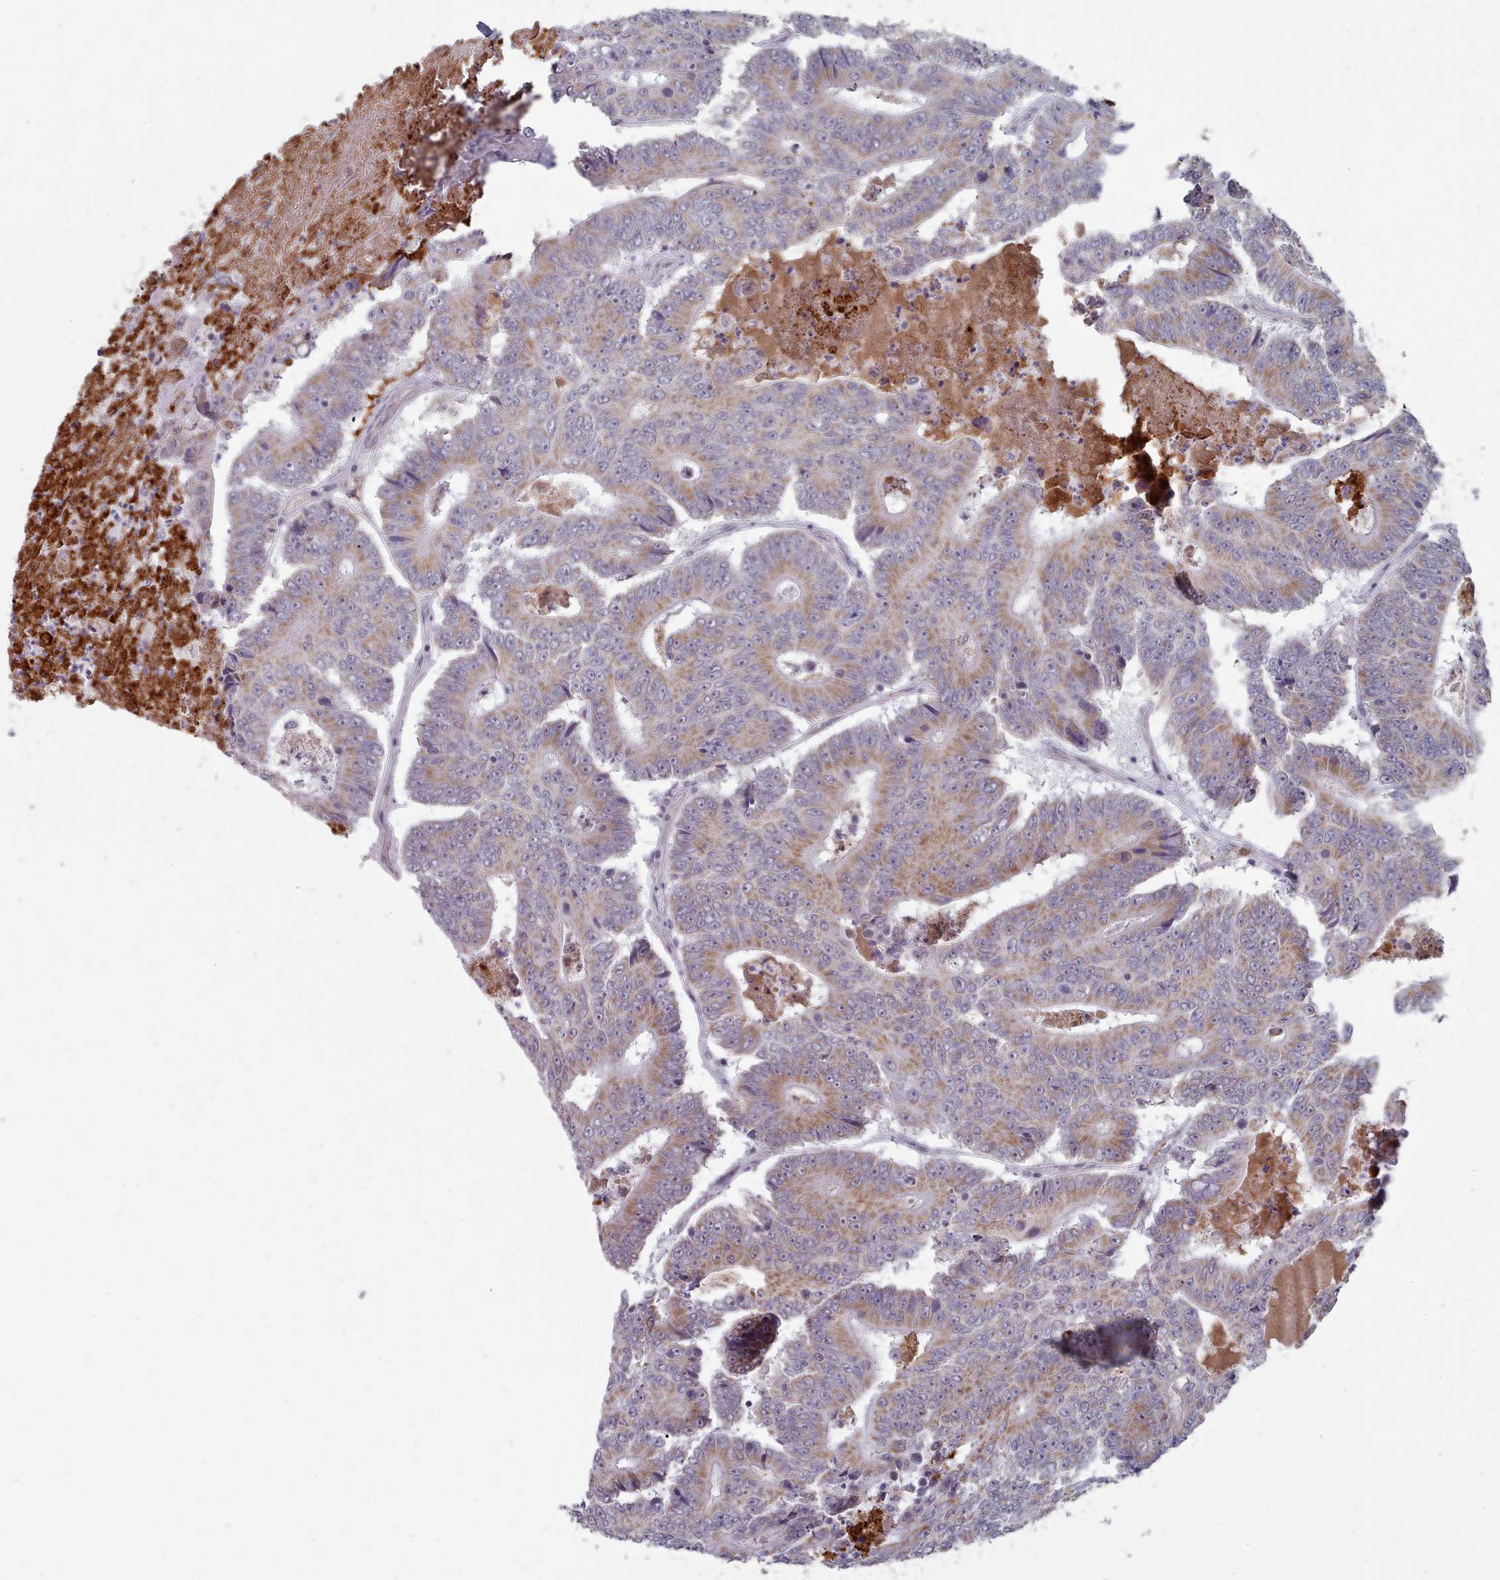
{"staining": {"intensity": "moderate", "quantity": ">75%", "location": "cytoplasmic/membranous"}, "tissue": "colorectal cancer", "cell_type": "Tumor cells", "image_type": "cancer", "snomed": [{"axis": "morphology", "description": "Adenocarcinoma, NOS"}, {"axis": "topography", "description": "Colon"}], "caption": "Moderate cytoplasmic/membranous protein staining is identified in about >75% of tumor cells in colorectal cancer.", "gene": "TRARG1", "patient": {"sex": "male", "age": 83}}